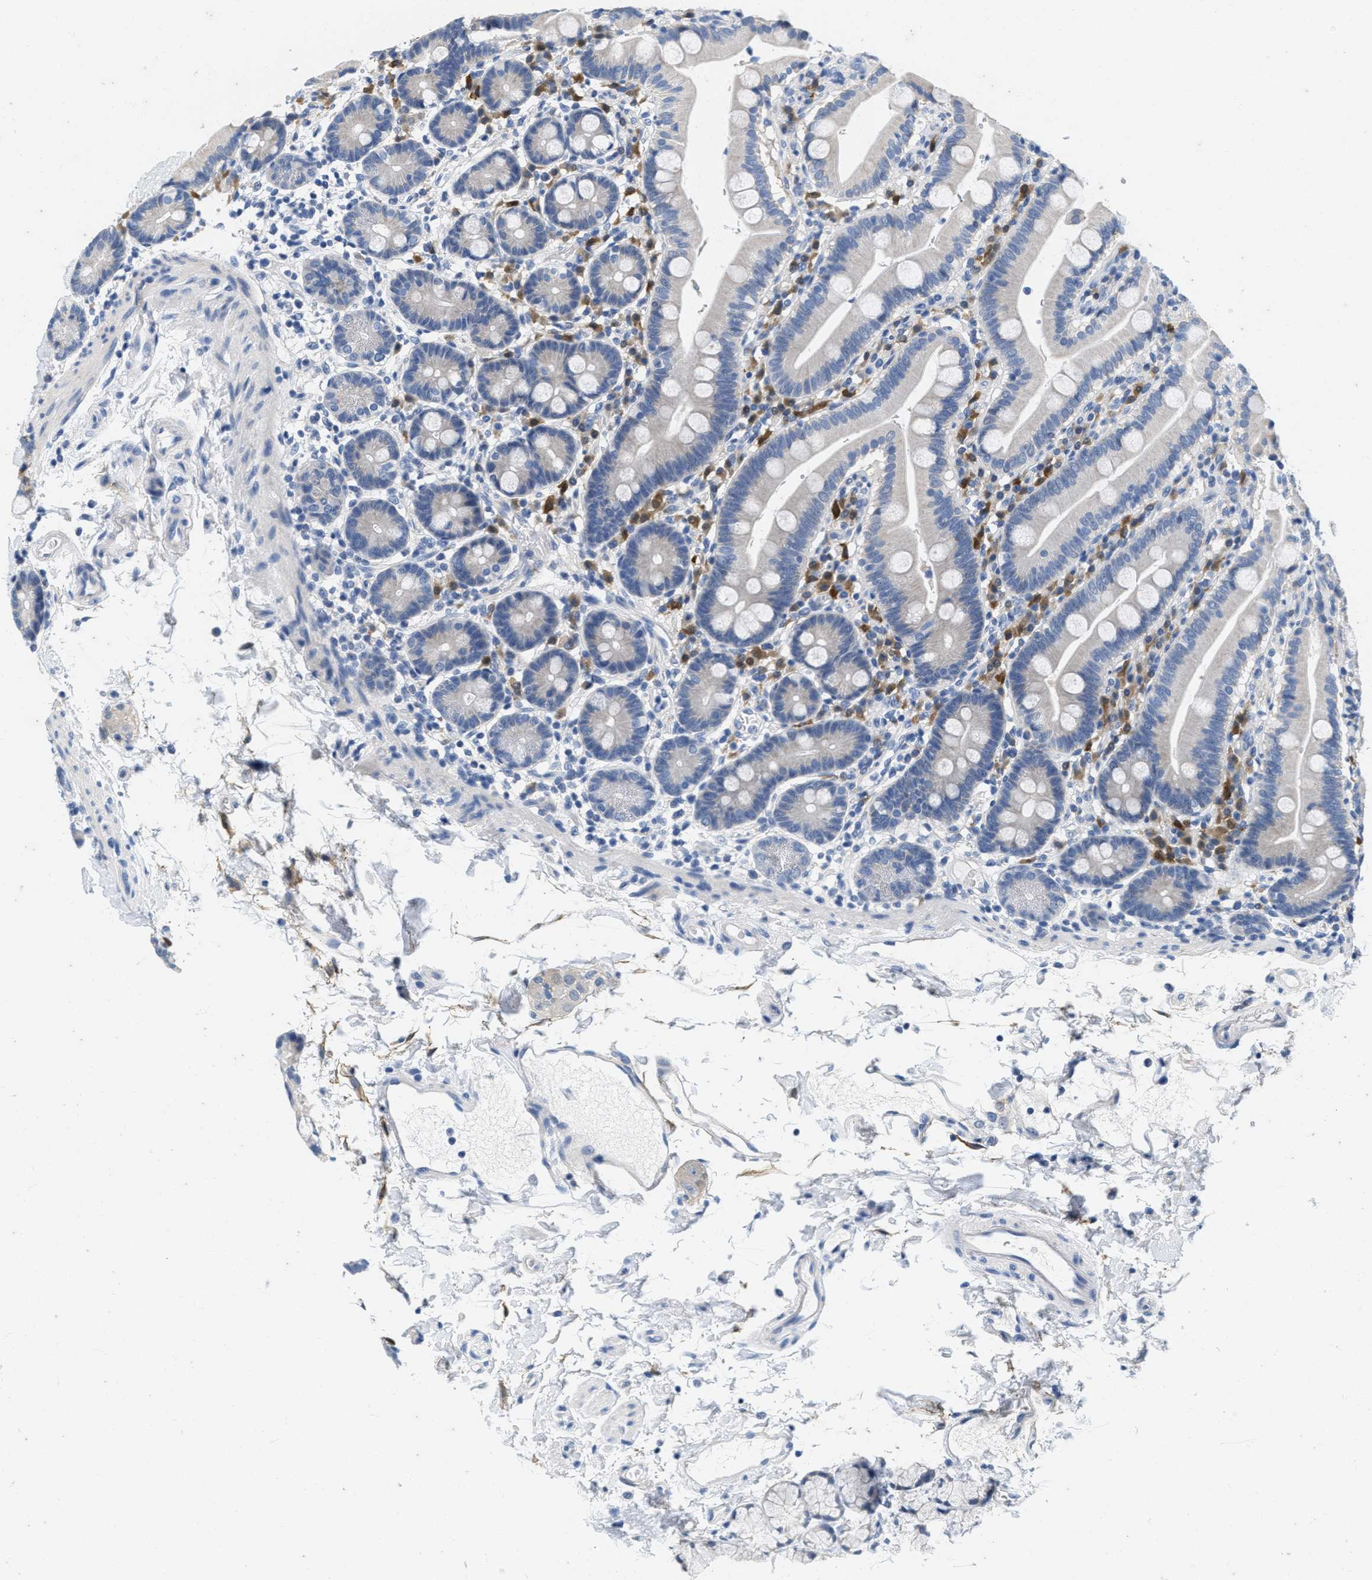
{"staining": {"intensity": "negative", "quantity": "none", "location": "none"}, "tissue": "duodenum", "cell_type": "Glandular cells", "image_type": "normal", "snomed": [{"axis": "morphology", "description": "Normal tissue, NOS"}, {"axis": "topography", "description": "Small intestine, NOS"}], "caption": "DAB (3,3'-diaminobenzidine) immunohistochemical staining of unremarkable human duodenum demonstrates no significant expression in glandular cells. (DAB (3,3'-diaminobenzidine) immunohistochemistry, high magnification).", "gene": "ABCB11", "patient": {"sex": "female", "age": 71}}